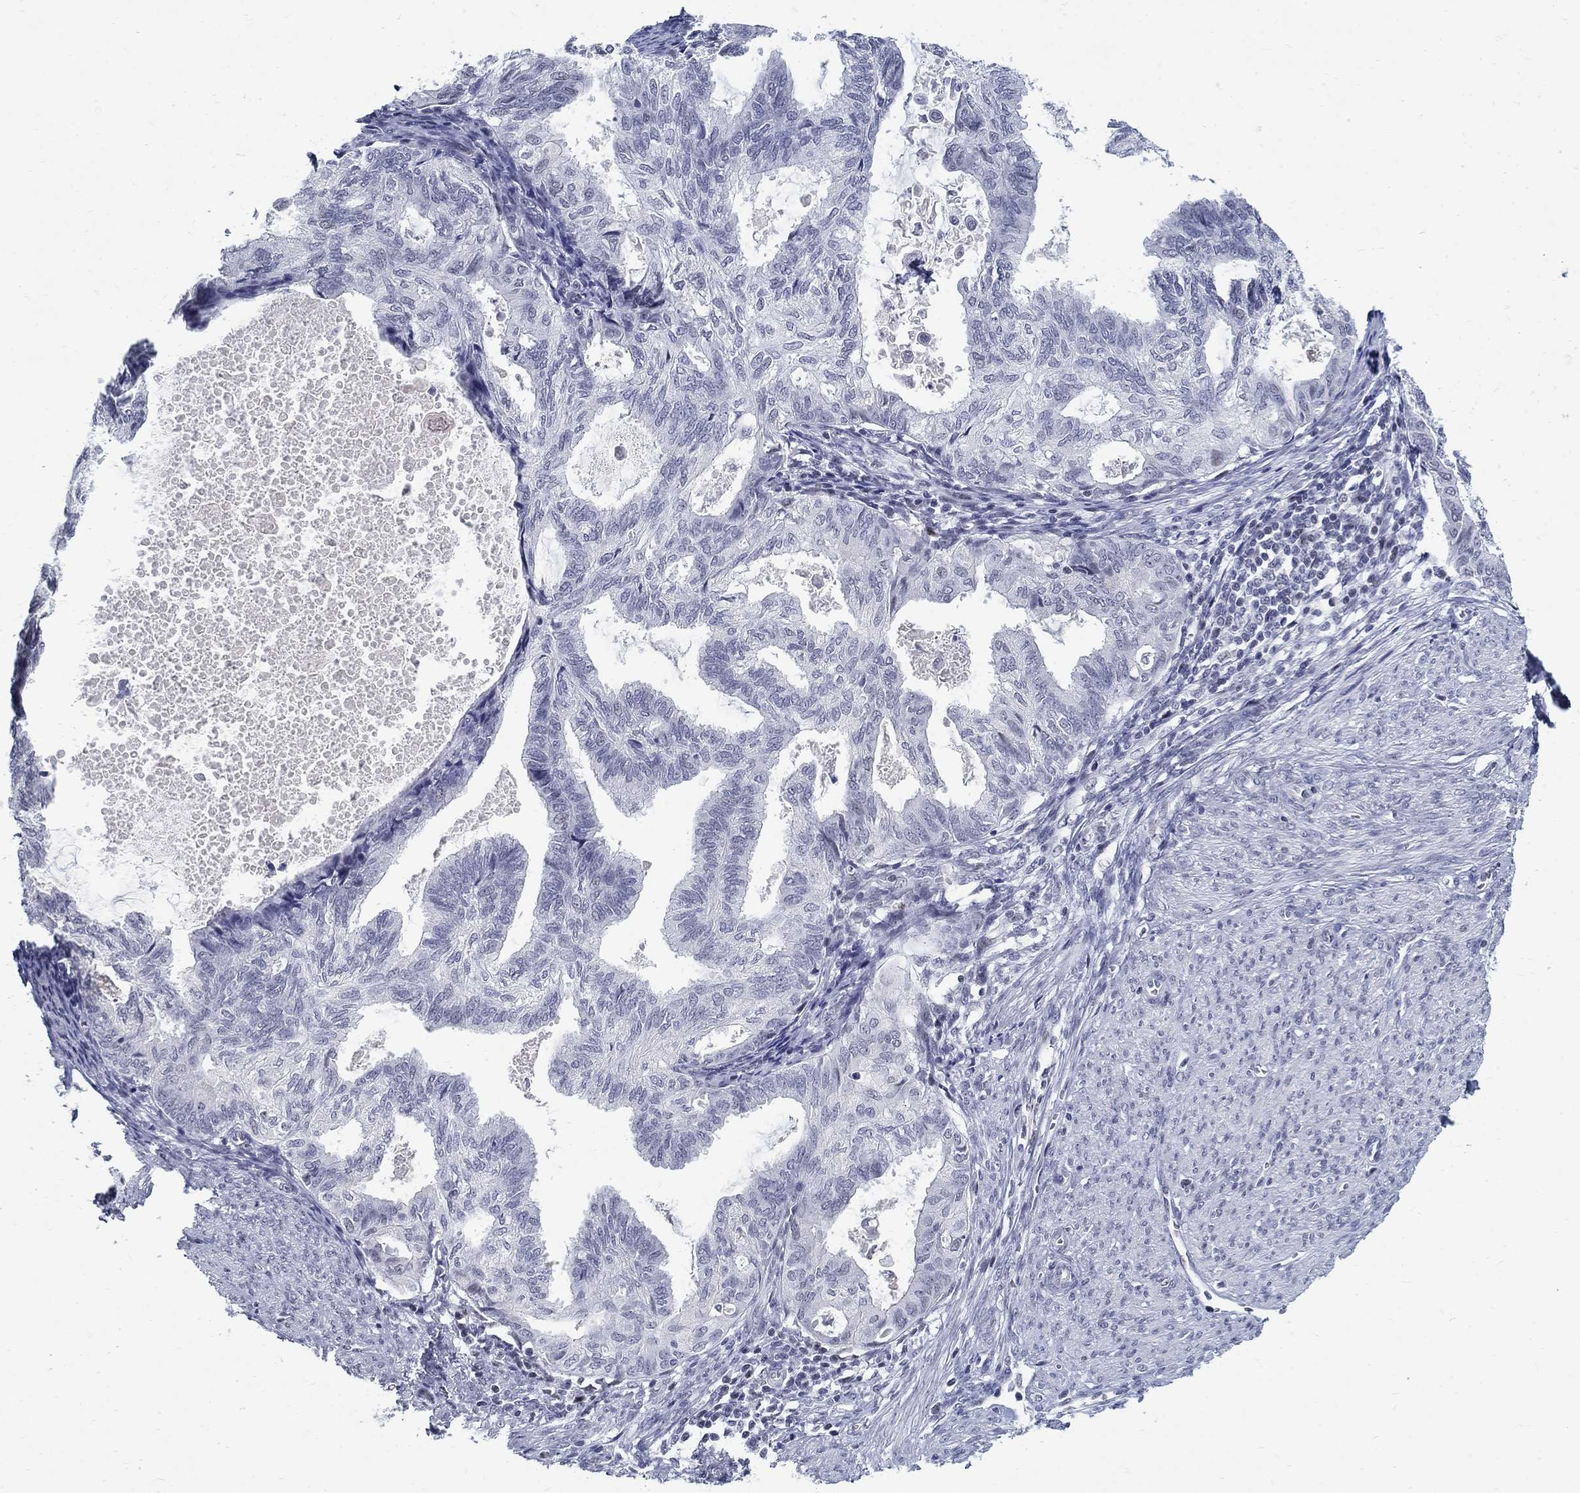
{"staining": {"intensity": "negative", "quantity": "none", "location": "none"}, "tissue": "endometrial cancer", "cell_type": "Tumor cells", "image_type": "cancer", "snomed": [{"axis": "morphology", "description": "Adenocarcinoma, NOS"}, {"axis": "topography", "description": "Endometrium"}], "caption": "IHC photomicrograph of human endometrial cancer (adenocarcinoma) stained for a protein (brown), which demonstrates no positivity in tumor cells.", "gene": "BHLHE22", "patient": {"sex": "female", "age": 86}}